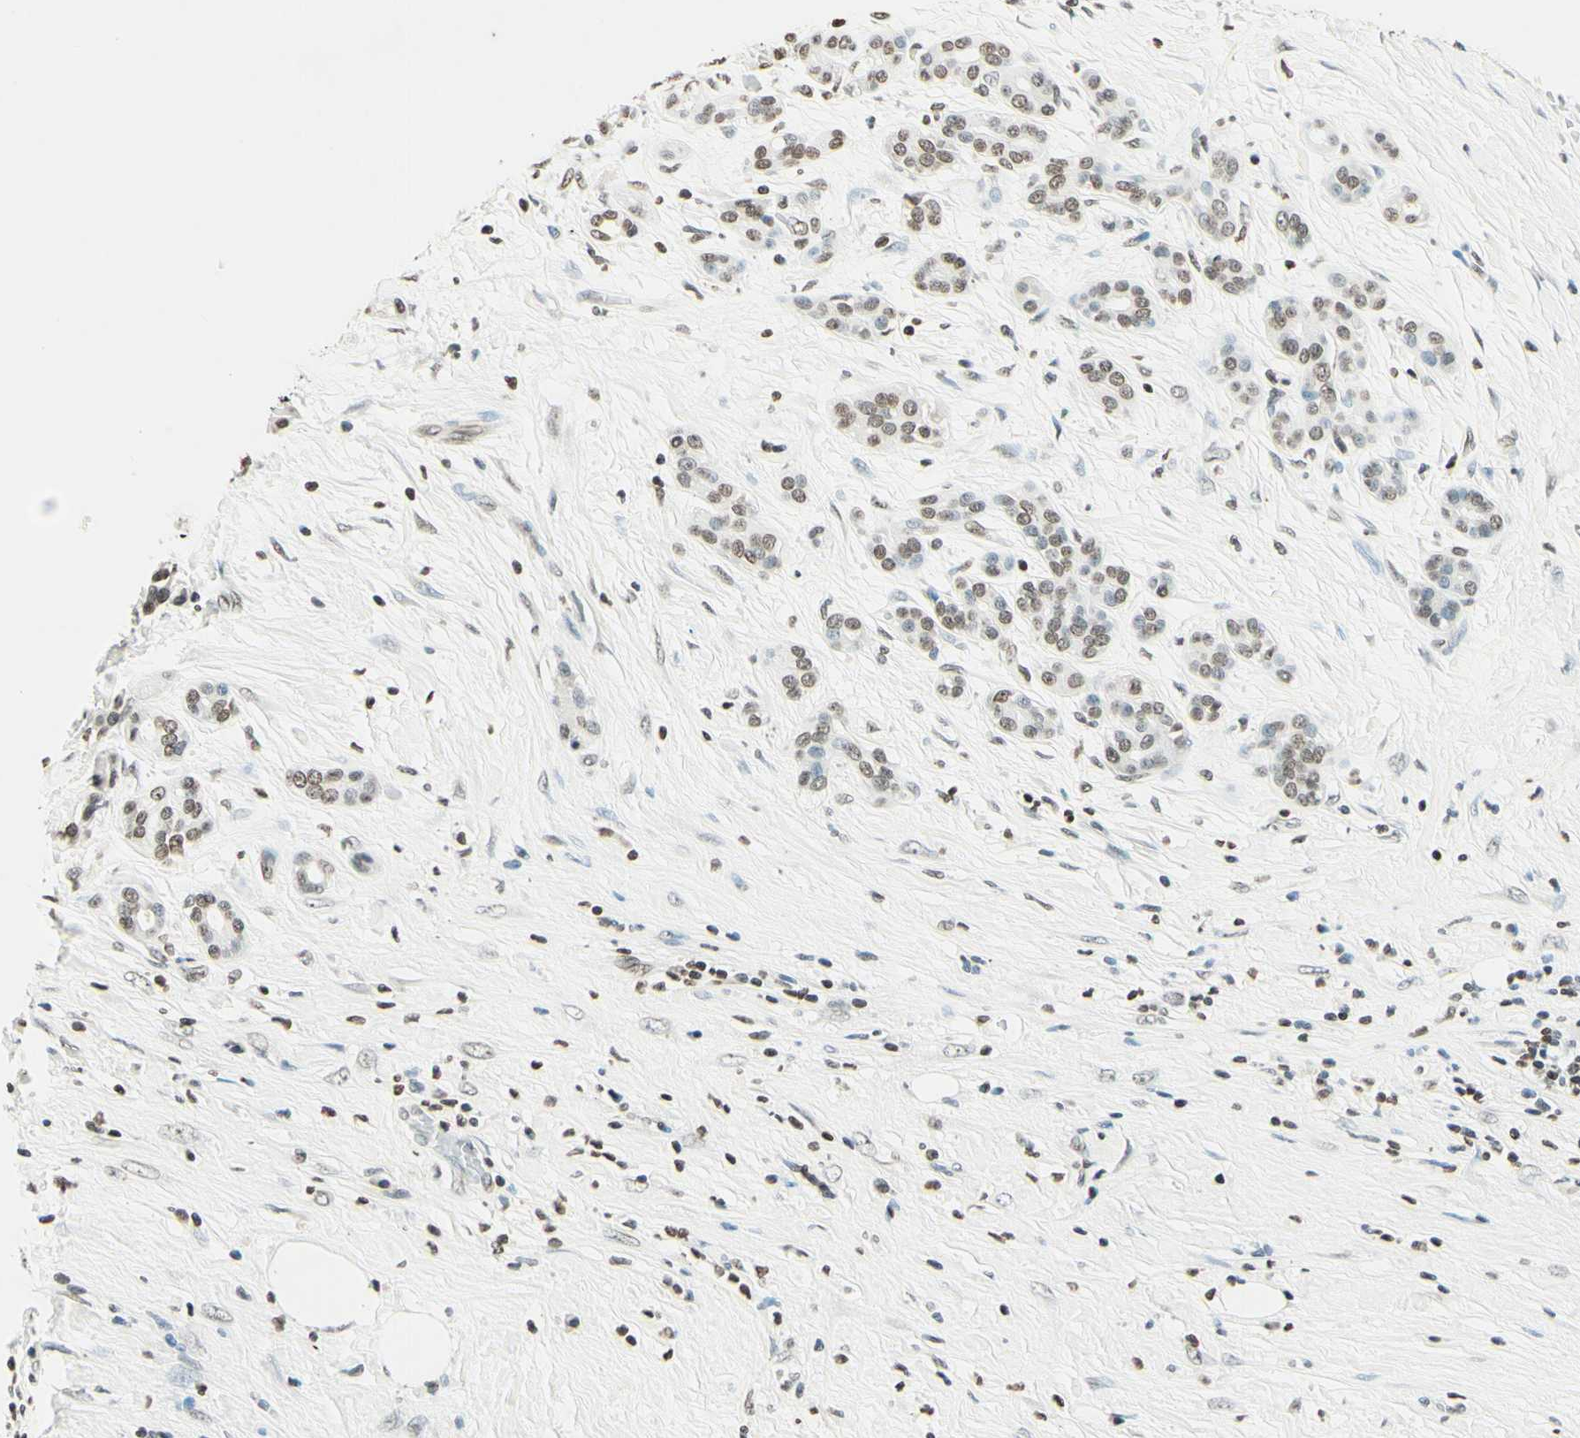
{"staining": {"intensity": "moderate", "quantity": "25%-75%", "location": "nuclear"}, "tissue": "pancreatic cancer", "cell_type": "Tumor cells", "image_type": "cancer", "snomed": [{"axis": "morphology", "description": "Adenocarcinoma, NOS"}, {"axis": "topography", "description": "Pancreas"}], "caption": "IHC photomicrograph of neoplastic tissue: pancreatic adenocarcinoma stained using immunohistochemistry shows medium levels of moderate protein expression localized specifically in the nuclear of tumor cells, appearing as a nuclear brown color.", "gene": "MSH2", "patient": {"sex": "male", "age": 41}}